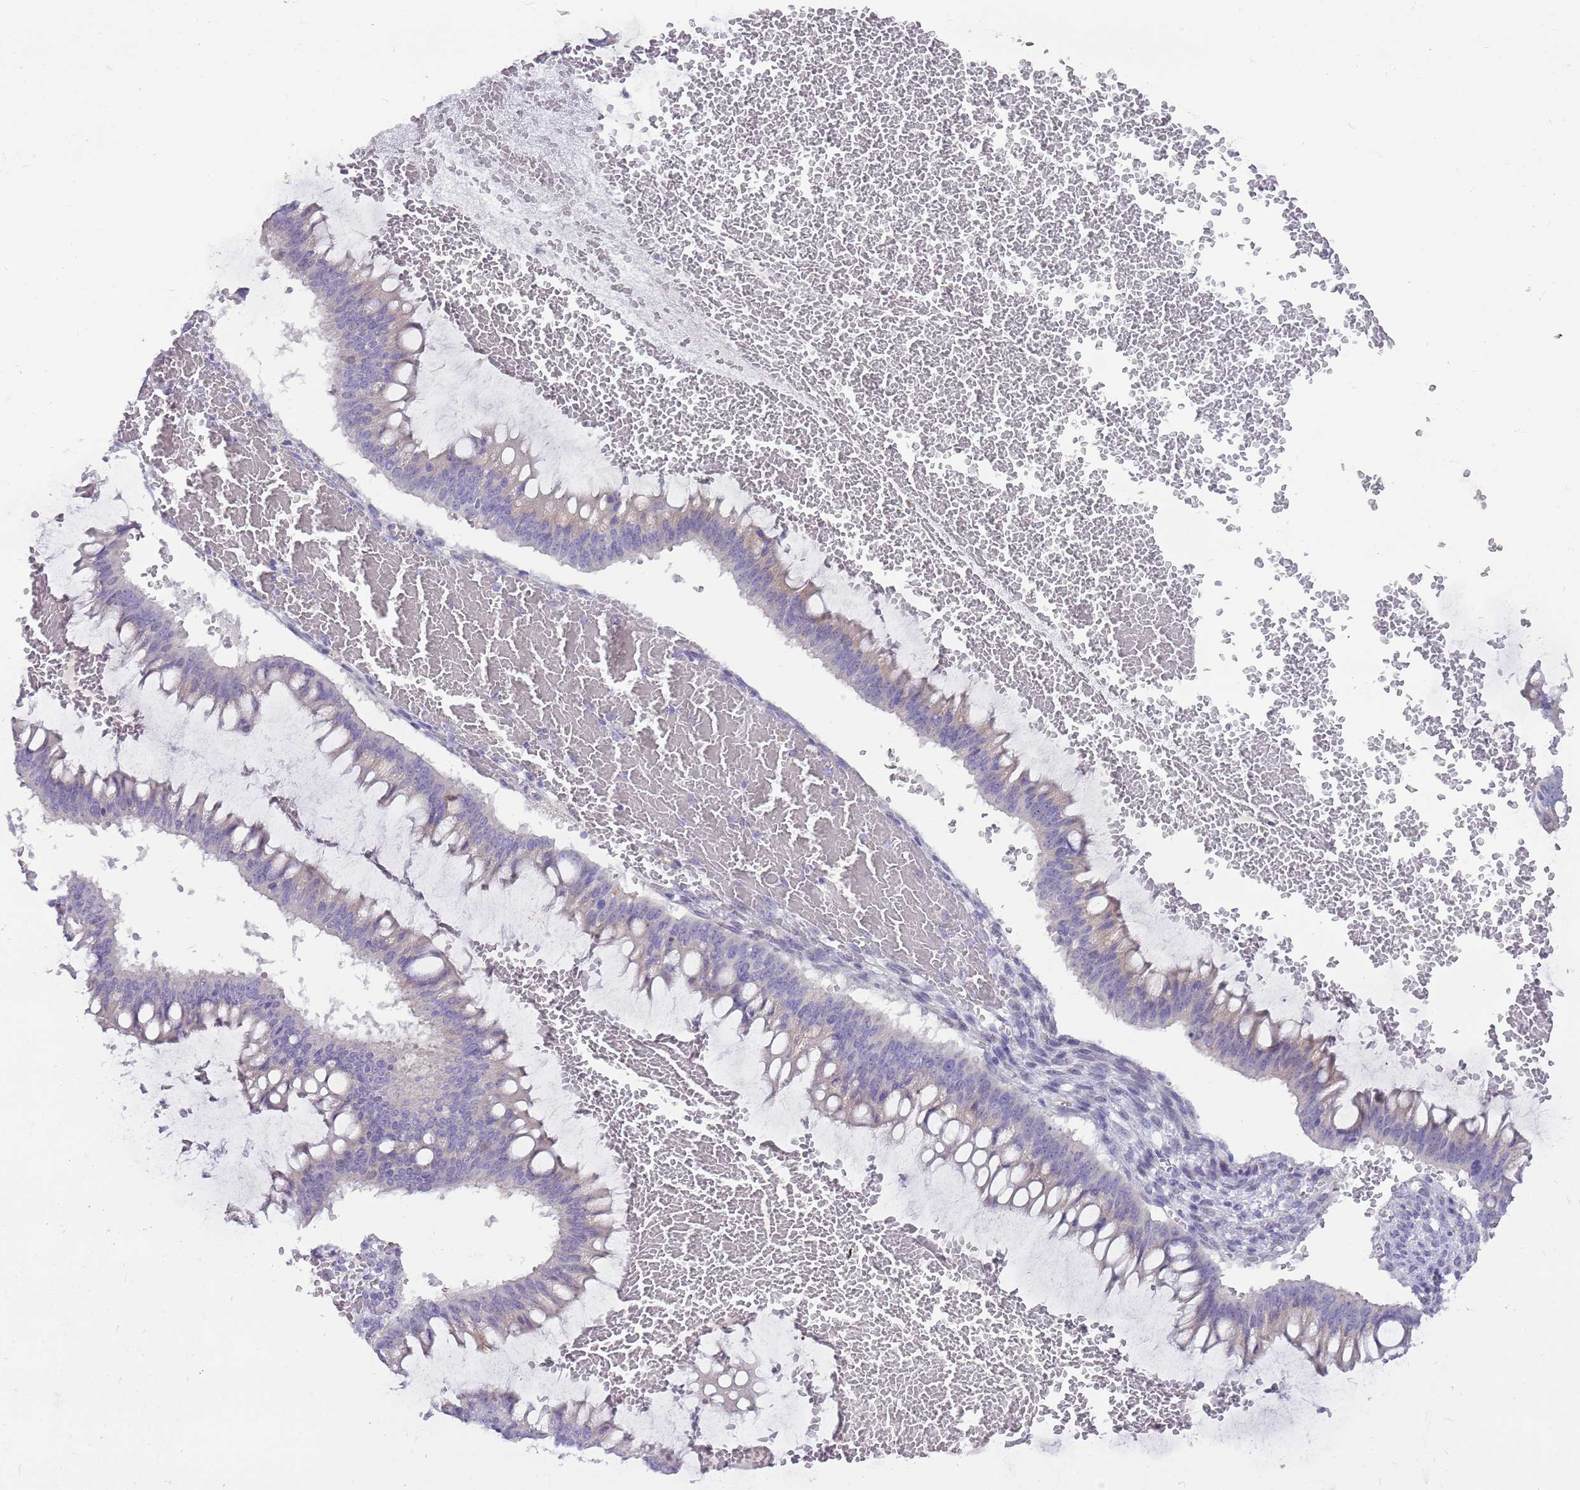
{"staining": {"intensity": "negative", "quantity": "none", "location": "none"}, "tissue": "ovarian cancer", "cell_type": "Tumor cells", "image_type": "cancer", "snomed": [{"axis": "morphology", "description": "Cystadenocarcinoma, mucinous, NOS"}, {"axis": "topography", "description": "Ovary"}], "caption": "Immunohistochemical staining of mucinous cystadenocarcinoma (ovarian) displays no significant positivity in tumor cells.", "gene": "DIPK1C", "patient": {"sex": "female", "age": 73}}